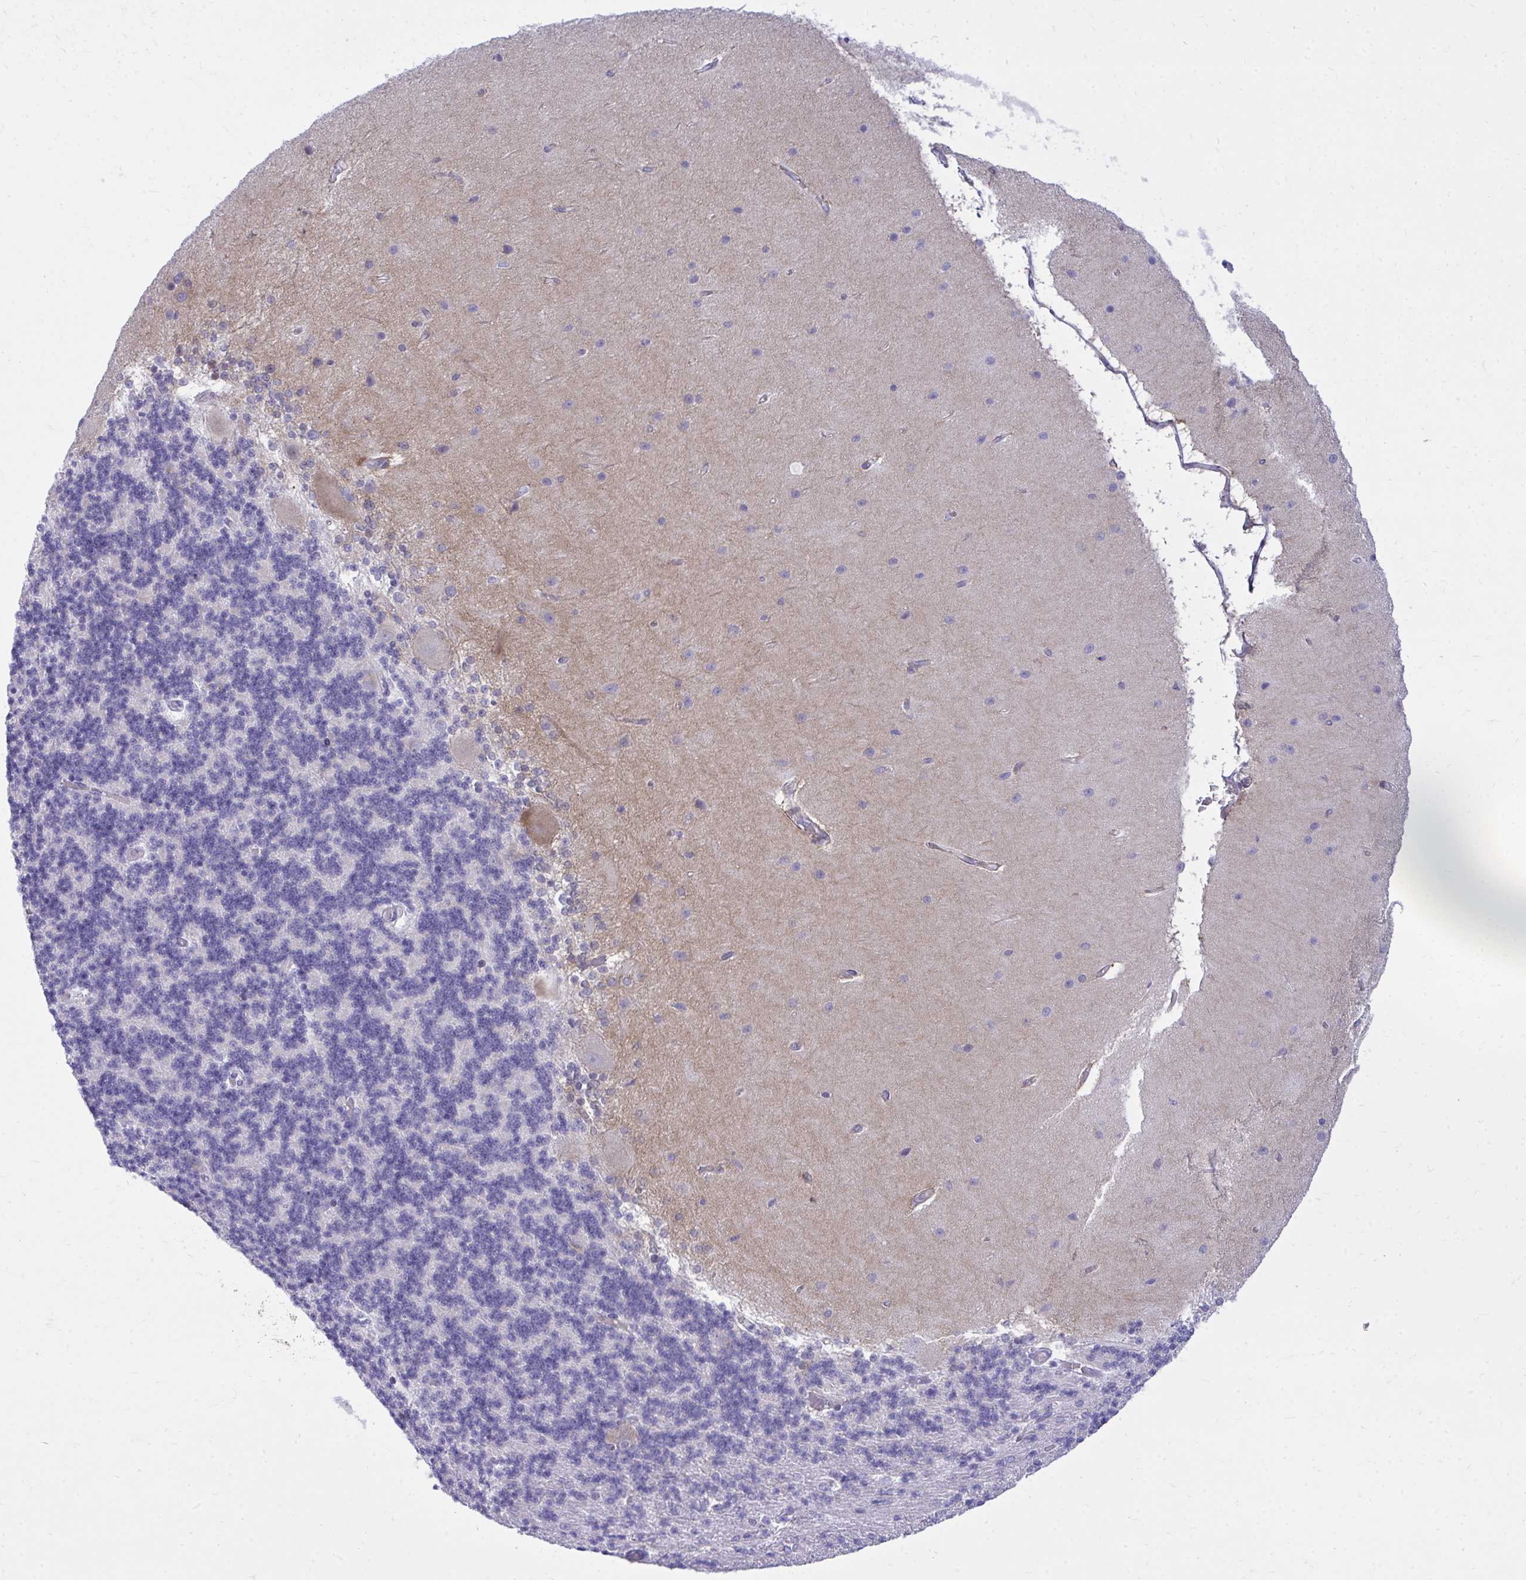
{"staining": {"intensity": "negative", "quantity": "none", "location": "none"}, "tissue": "cerebellum", "cell_type": "Cells in granular layer", "image_type": "normal", "snomed": [{"axis": "morphology", "description": "Normal tissue, NOS"}, {"axis": "topography", "description": "Cerebellum"}], "caption": "Immunohistochemistry (IHC) of unremarkable human cerebellum demonstrates no staining in cells in granular layer.", "gene": "MED9", "patient": {"sex": "female", "age": 54}}